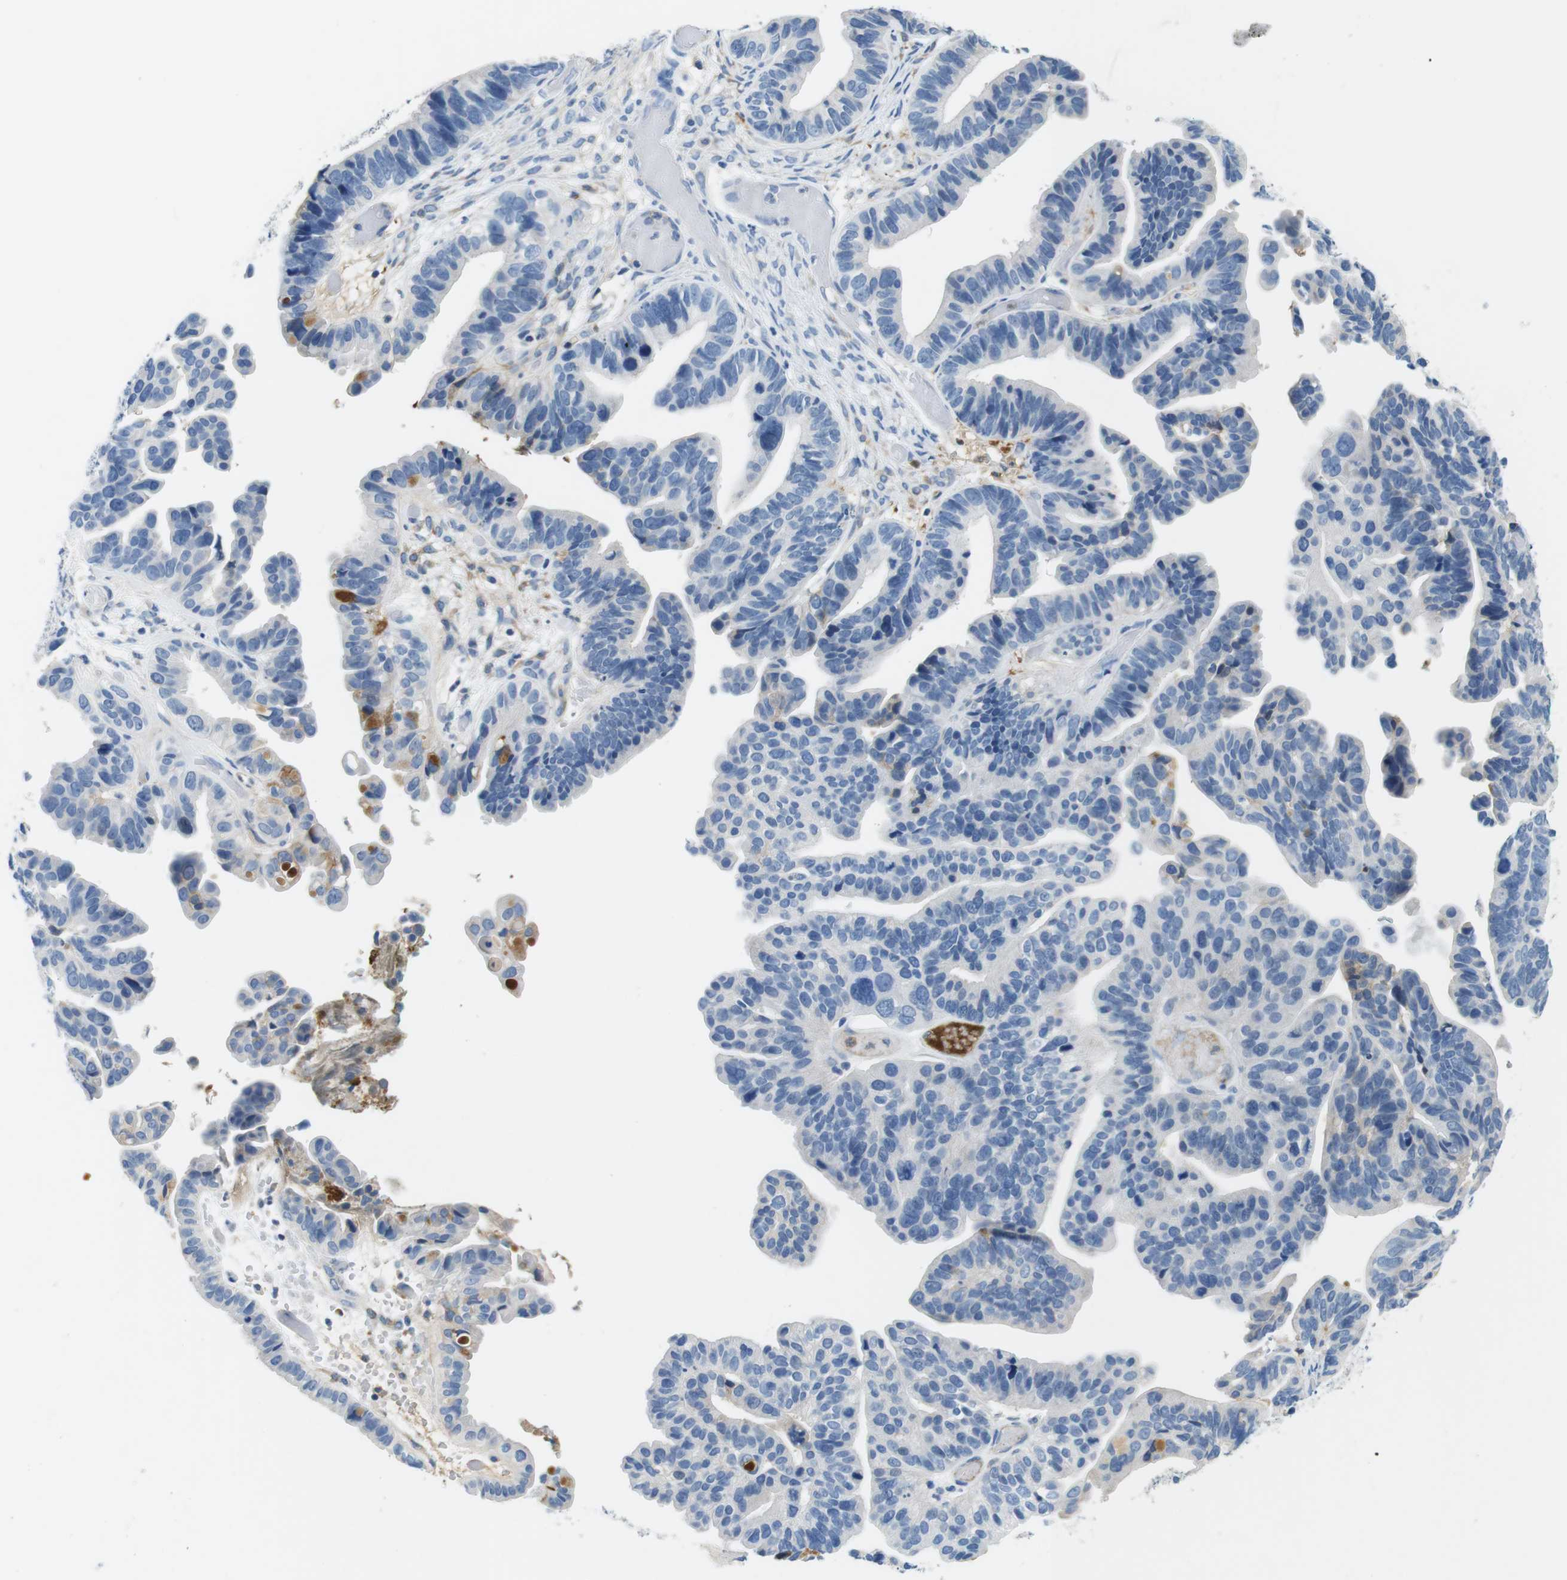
{"staining": {"intensity": "negative", "quantity": "none", "location": "none"}, "tissue": "ovarian cancer", "cell_type": "Tumor cells", "image_type": "cancer", "snomed": [{"axis": "morphology", "description": "Cystadenocarcinoma, serous, NOS"}, {"axis": "topography", "description": "Ovary"}], "caption": "DAB immunohistochemical staining of ovarian cancer displays no significant expression in tumor cells.", "gene": "IGHD", "patient": {"sex": "female", "age": 56}}